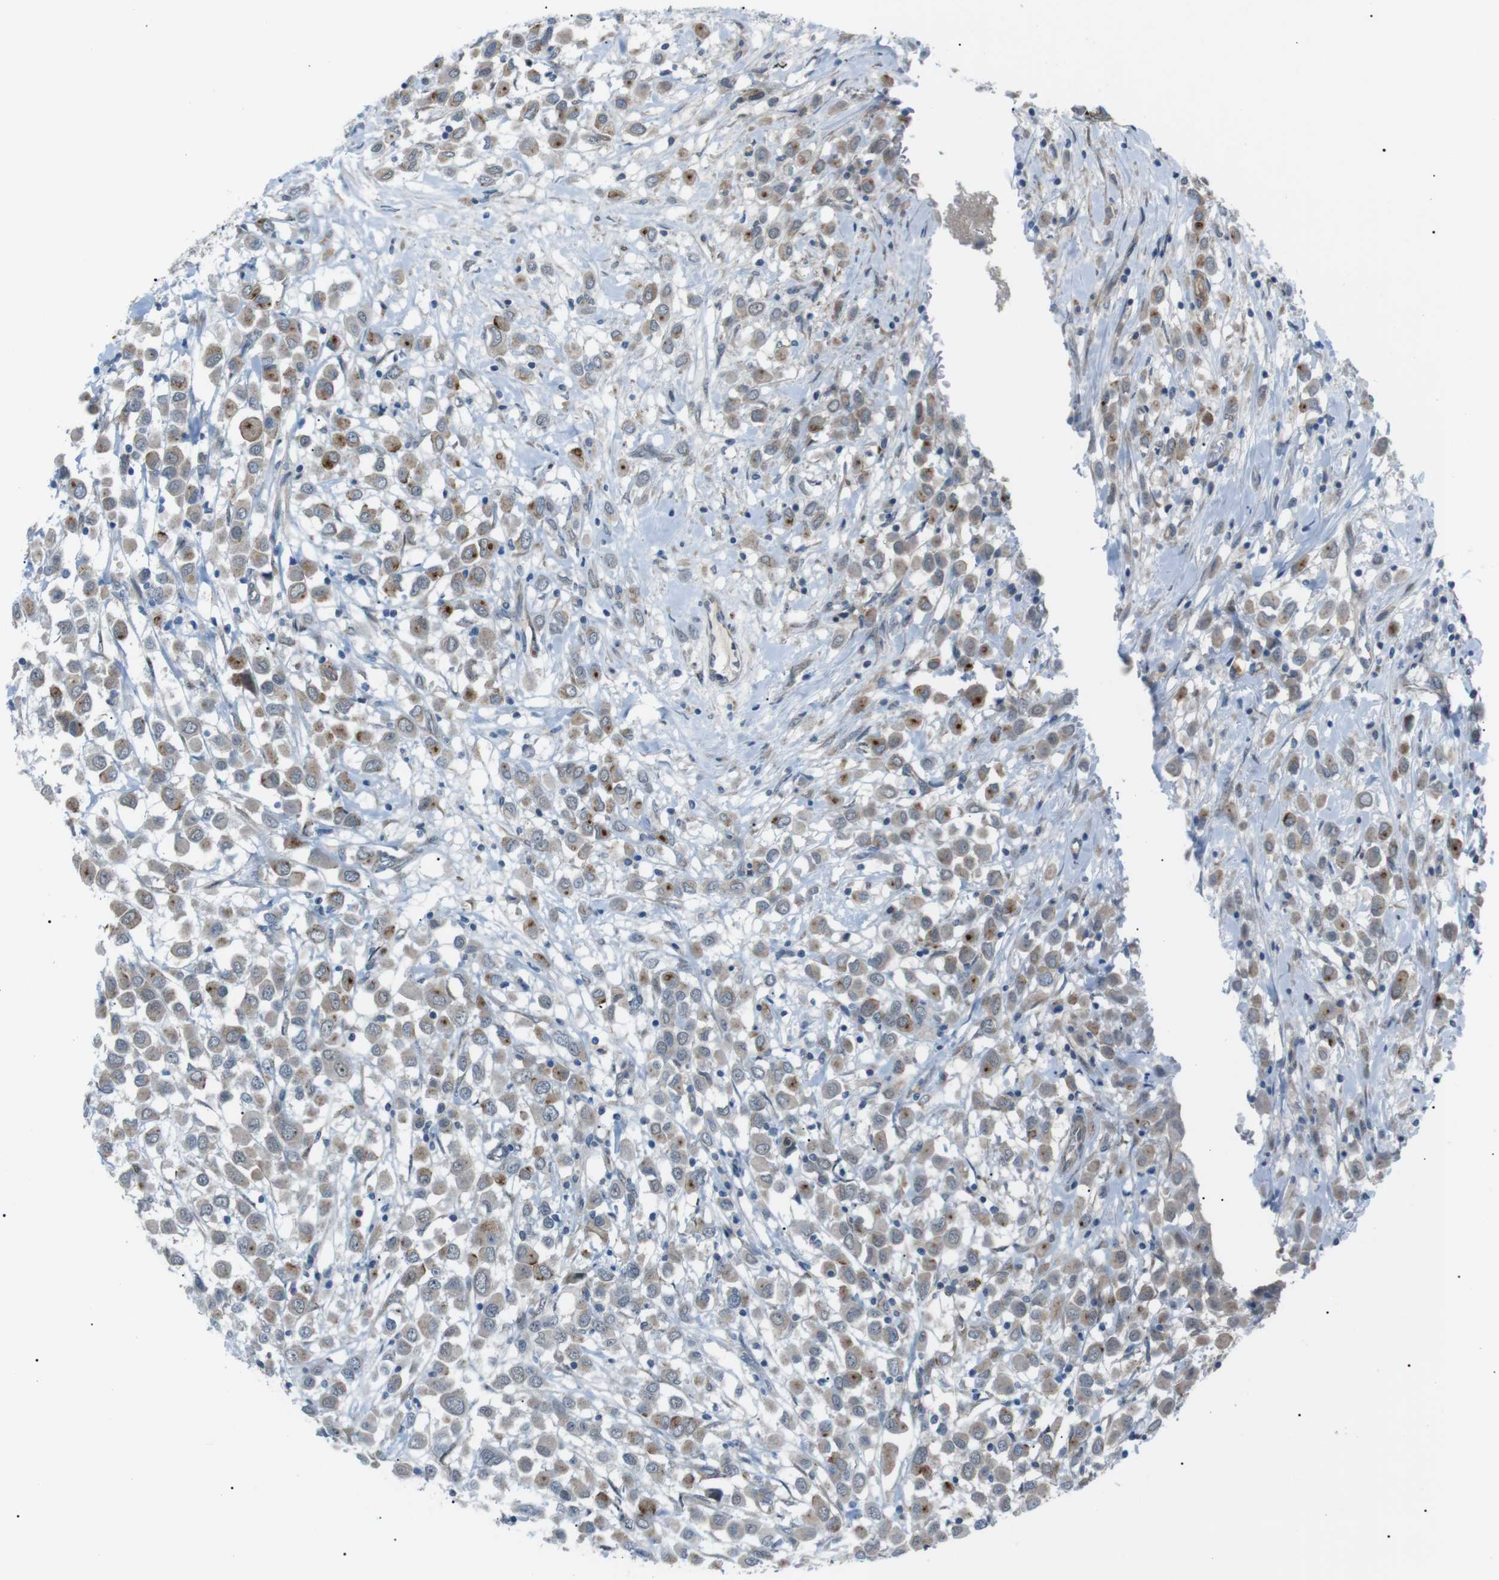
{"staining": {"intensity": "moderate", "quantity": "<25%", "location": "cytoplasmic/membranous"}, "tissue": "breast cancer", "cell_type": "Tumor cells", "image_type": "cancer", "snomed": [{"axis": "morphology", "description": "Duct carcinoma"}, {"axis": "topography", "description": "Breast"}], "caption": "A low amount of moderate cytoplasmic/membranous expression is appreciated in approximately <25% of tumor cells in breast cancer (infiltrating ductal carcinoma) tissue.", "gene": "B4GALNT2", "patient": {"sex": "female", "age": 61}}